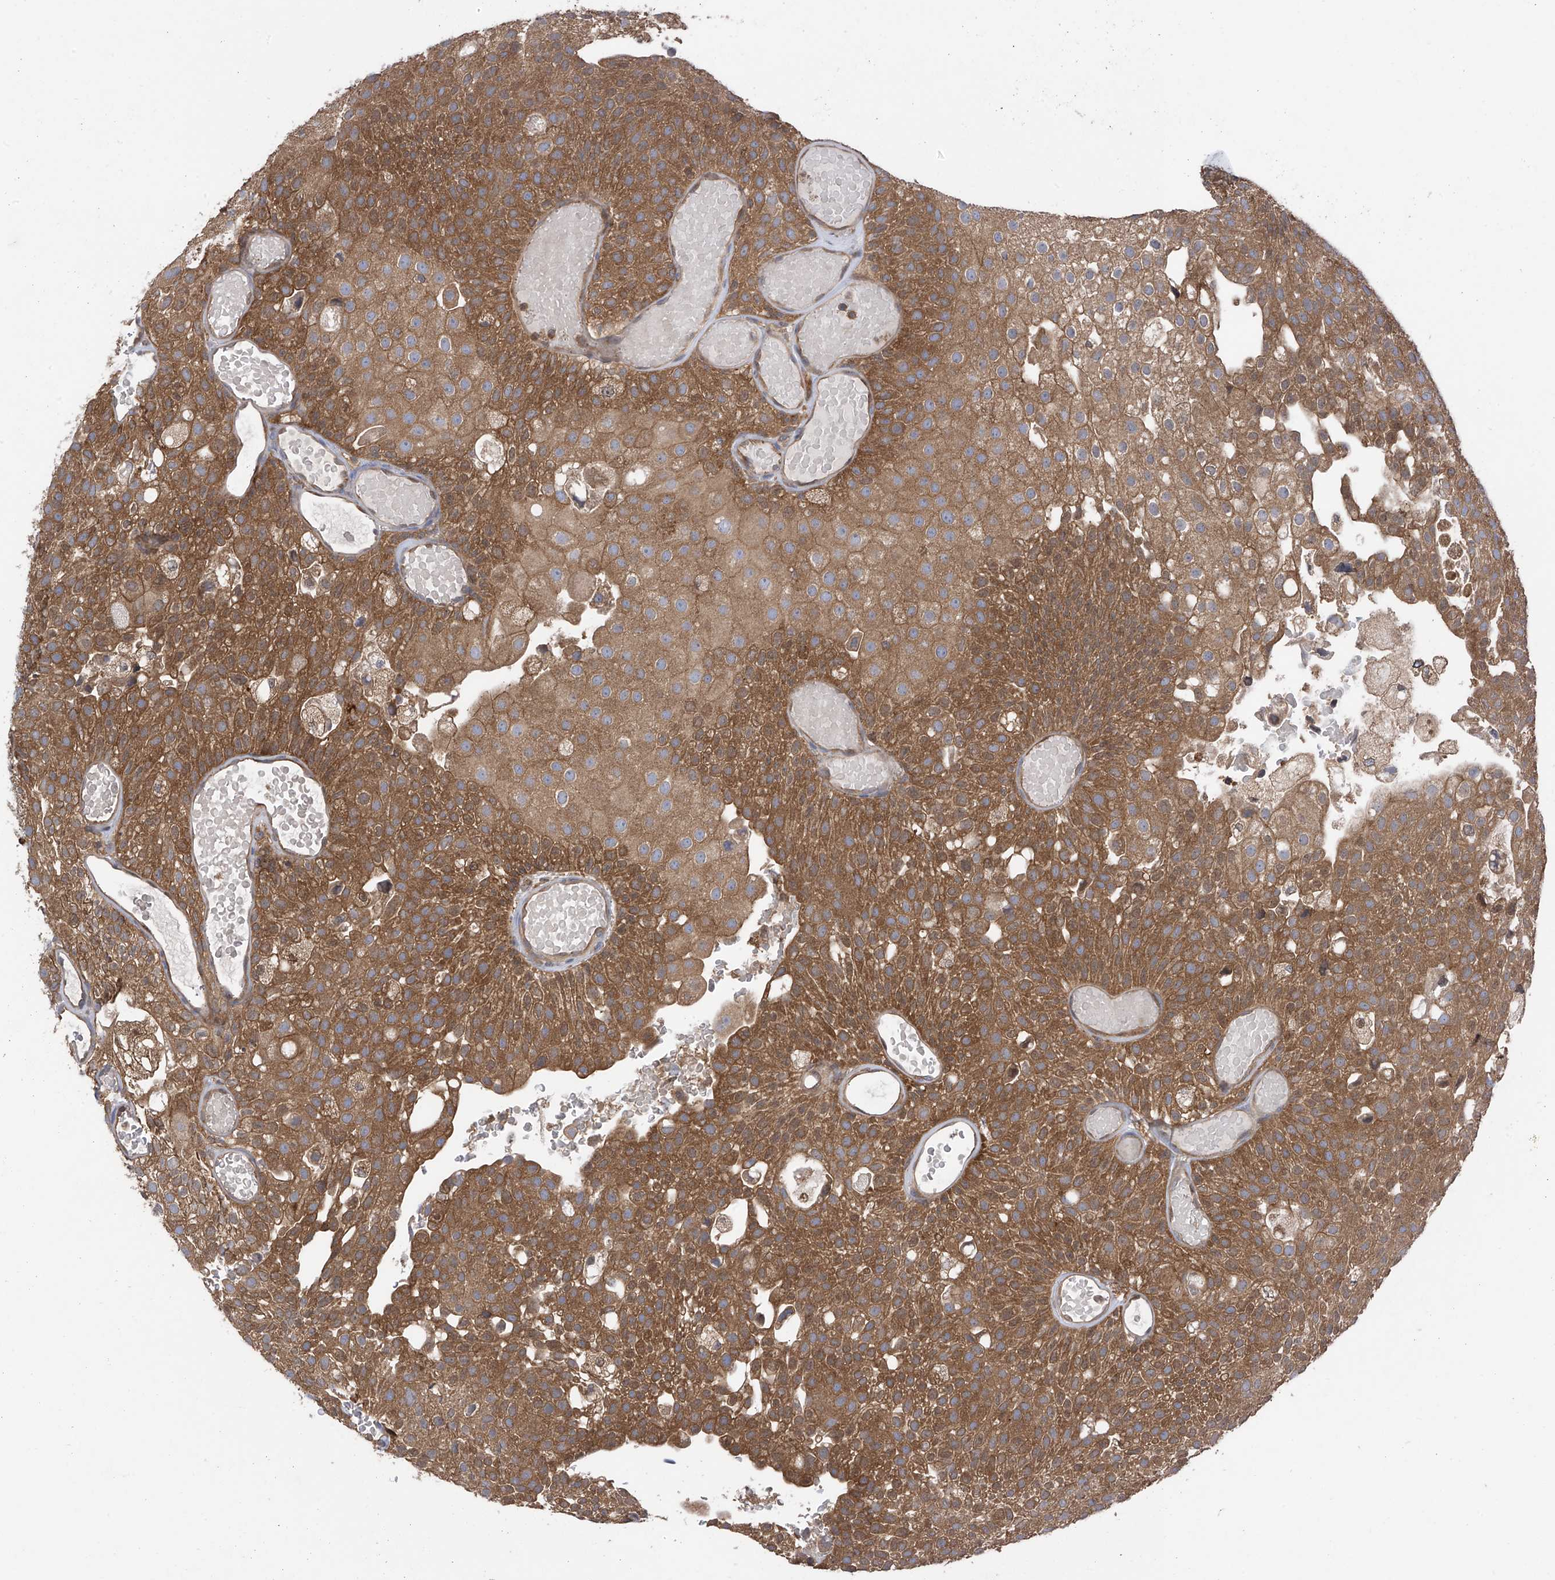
{"staining": {"intensity": "moderate", "quantity": ">75%", "location": "cytoplasmic/membranous"}, "tissue": "urothelial cancer", "cell_type": "Tumor cells", "image_type": "cancer", "snomed": [{"axis": "morphology", "description": "Urothelial carcinoma, Low grade"}, {"axis": "topography", "description": "Urinary bladder"}], "caption": "This micrograph demonstrates urothelial cancer stained with IHC to label a protein in brown. The cytoplasmic/membranous of tumor cells show moderate positivity for the protein. Nuclei are counter-stained blue.", "gene": "CHPF", "patient": {"sex": "male", "age": 78}}